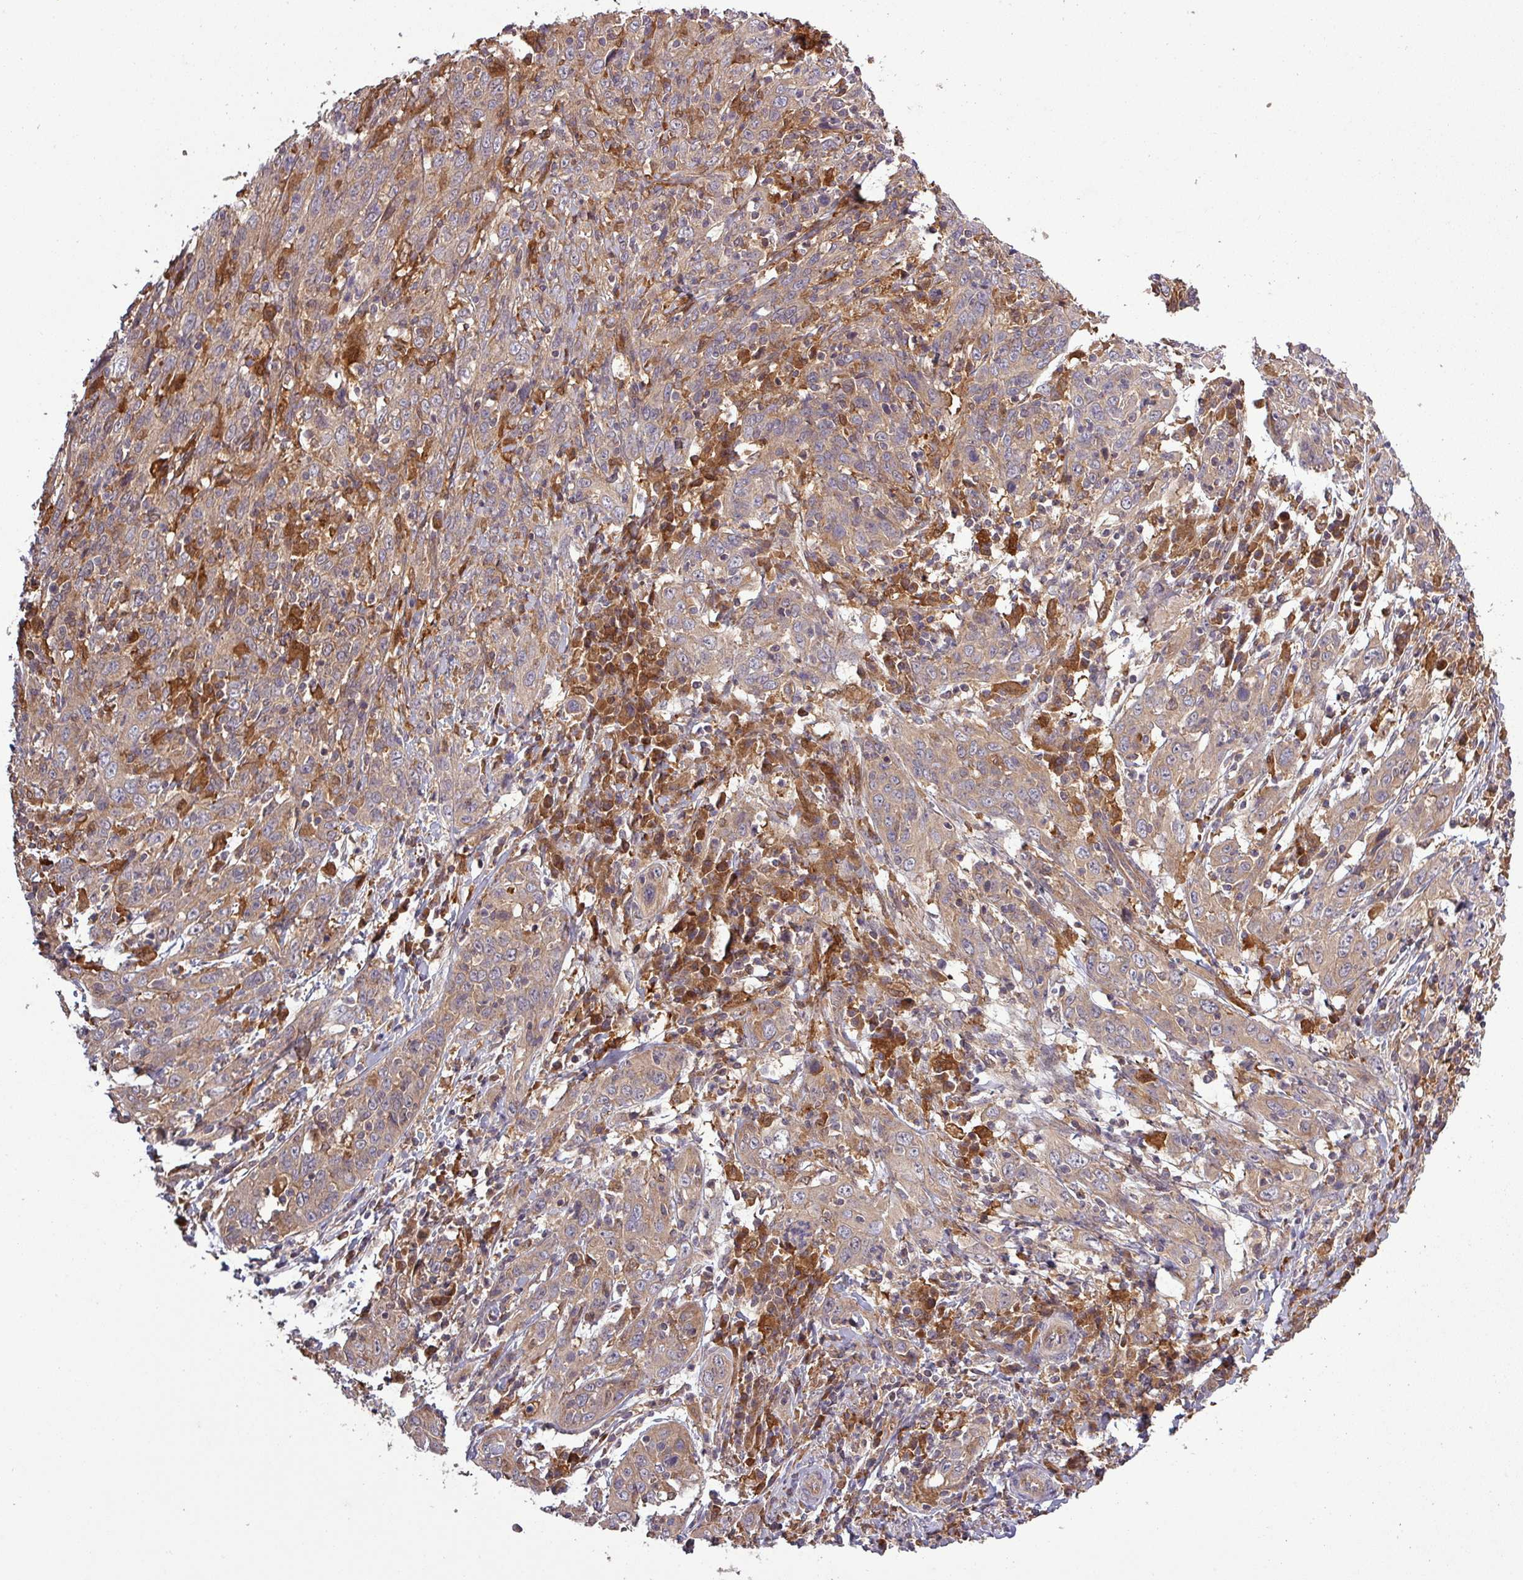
{"staining": {"intensity": "weak", "quantity": "25%-75%", "location": "cytoplasmic/membranous"}, "tissue": "cervical cancer", "cell_type": "Tumor cells", "image_type": "cancer", "snomed": [{"axis": "morphology", "description": "Squamous cell carcinoma, NOS"}, {"axis": "topography", "description": "Cervix"}], "caption": "Human cervical cancer (squamous cell carcinoma) stained for a protein (brown) shows weak cytoplasmic/membranous positive expression in about 25%-75% of tumor cells.", "gene": "SIRPB2", "patient": {"sex": "female", "age": 46}}